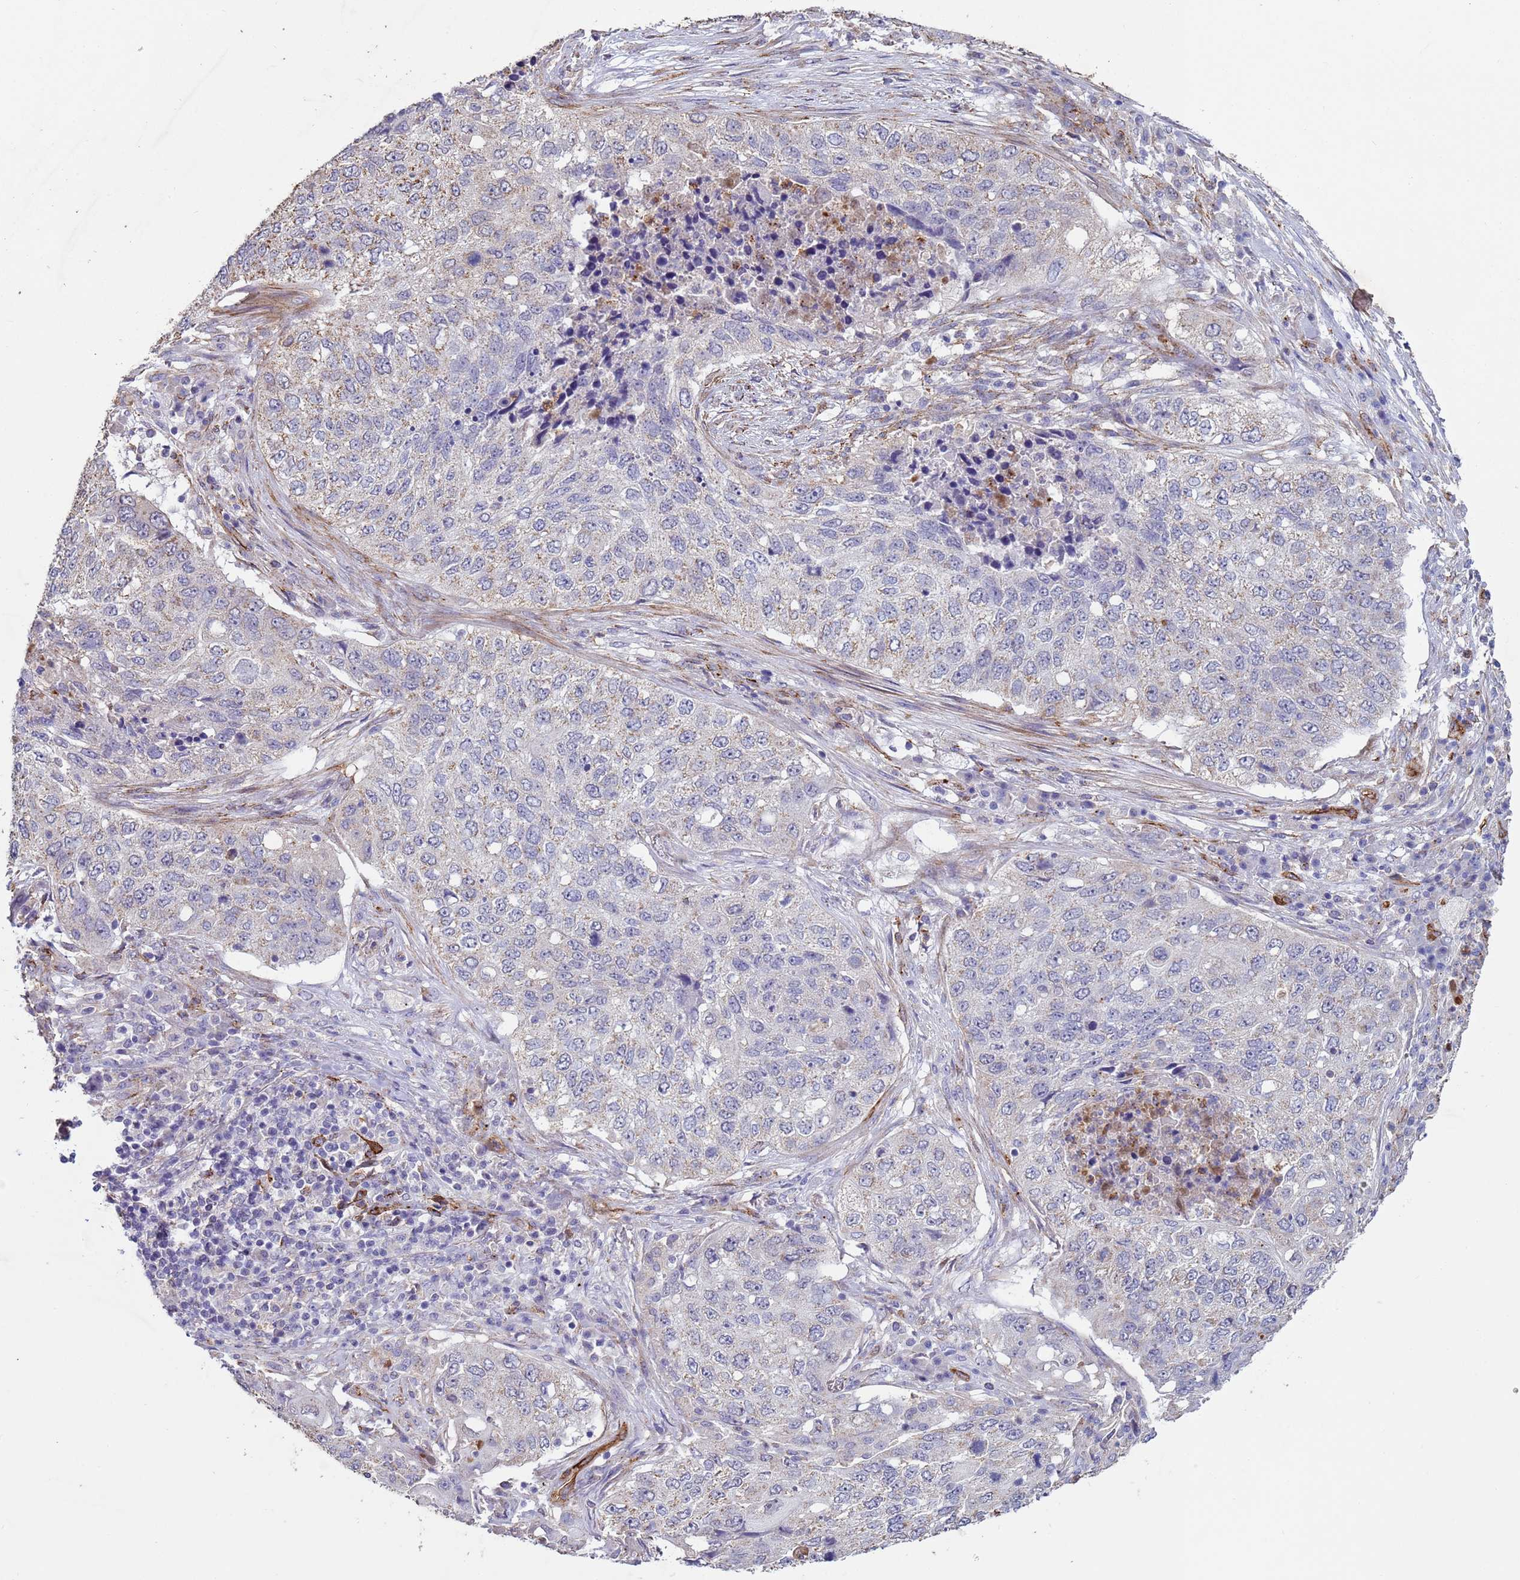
{"staining": {"intensity": "weak", "quantity": "25%-75%", "location": "cytoplasmic/membranous"}, "tissue": "lung cancer", "cell_type": "Tumor cells", "image_type": "cancer", "snomed": [{"axis": "morphology", "description": "Squamous cell carcinoma, NOS"}, {"axis": "topography", "description": "Lung"}], "caption": "Human lung cancer stained with a brown dye shows weak cytoplasmic/membranous positive staining in approximately 25%-75% of tumor cells.", "gene": "GASK1A", "patient": {"sex": "female", "age": 63}}